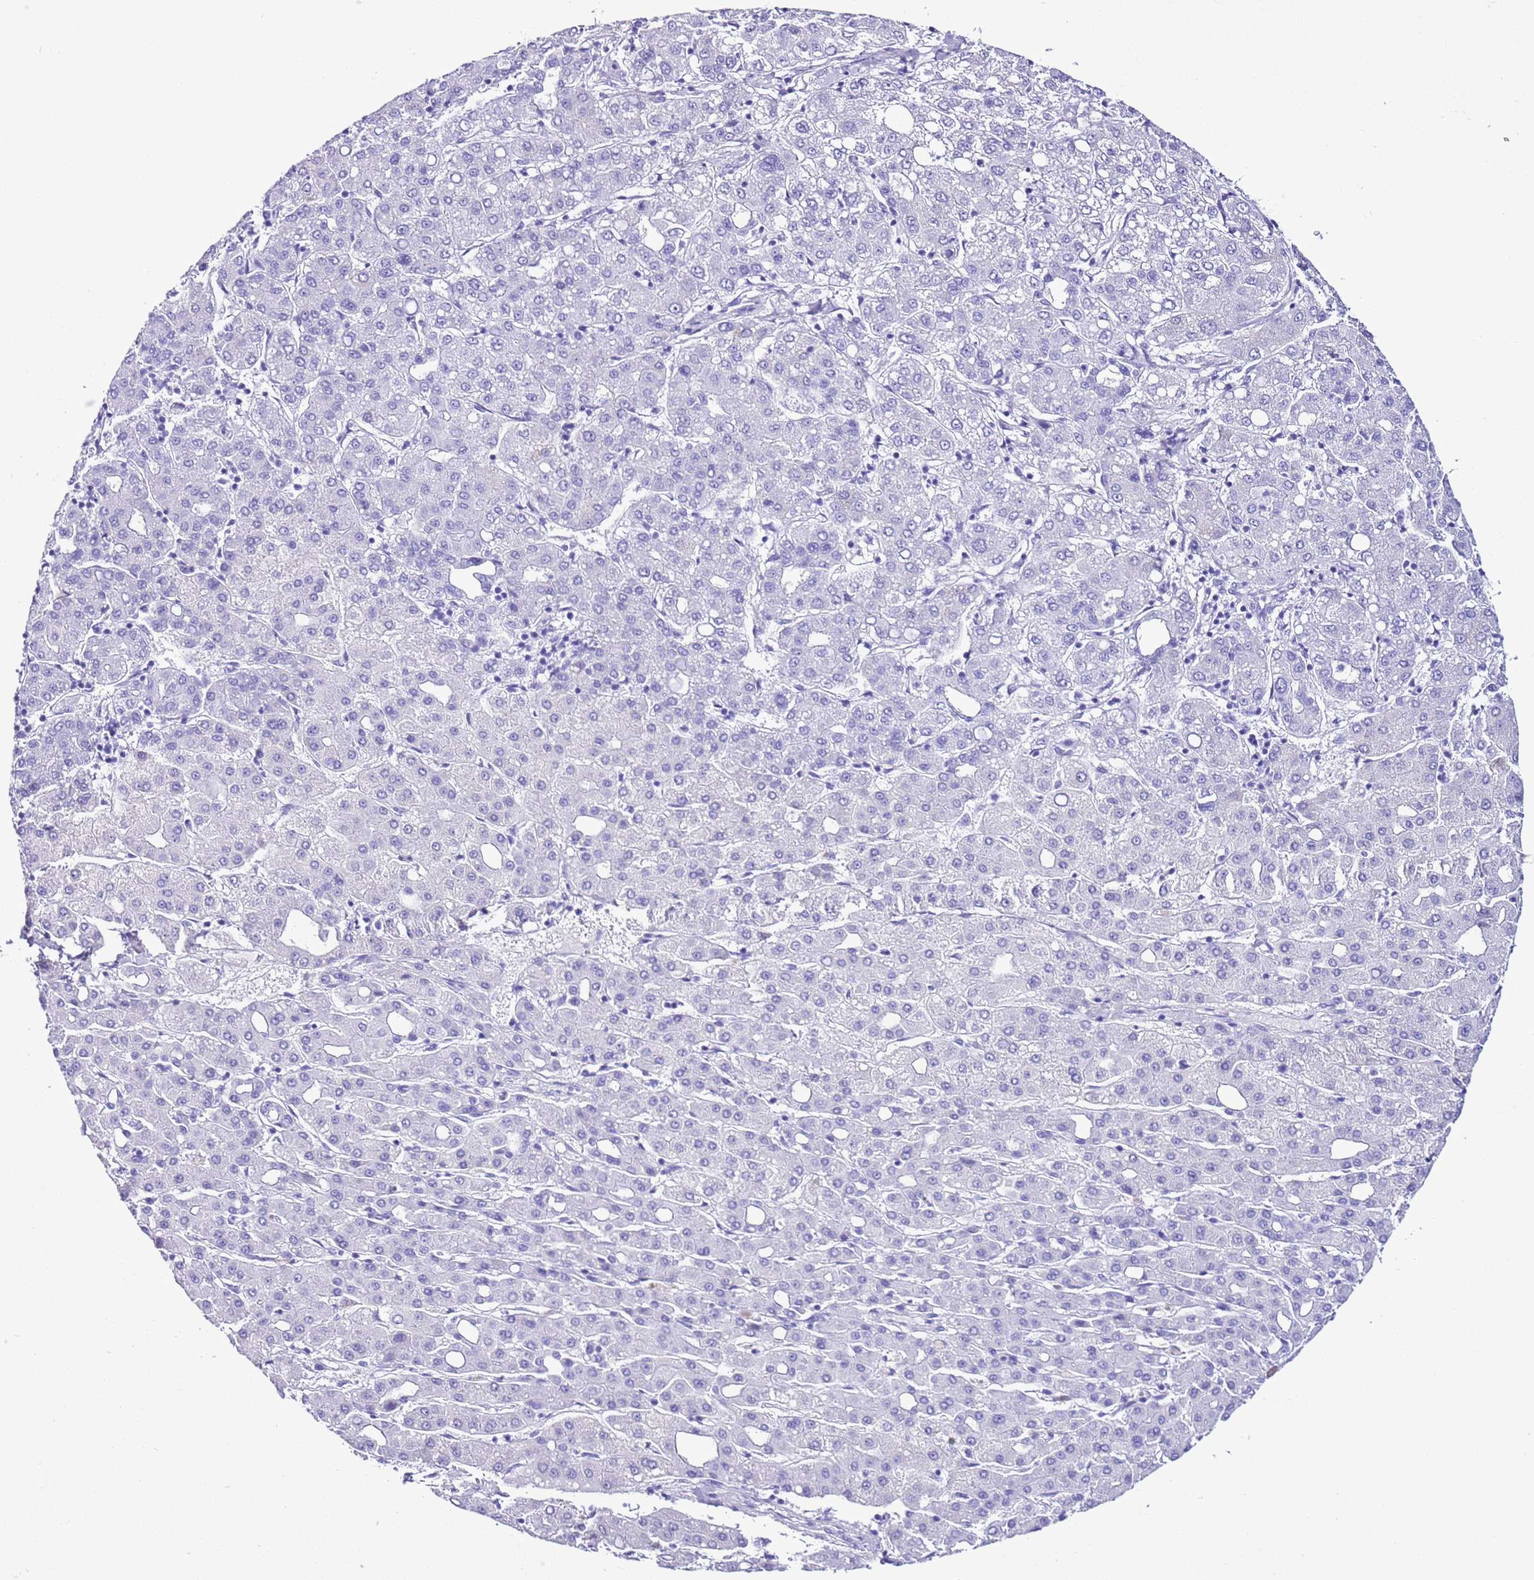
{"staining": {"intensity": "negative", "quantity": "none", "location": "none"}, "tissue": "liver cancer", "cell_type": "Tumor cells", "image_type": "cancer", "snomed": [{"axis": "morphology", "description": "Carcinoma, Hepatocellular, NOS"}, {"axis": "topography", "description": "Liver"}], "caption": "Tumor cells show no significant positivity in hepatocellular carcinoma (liver).", "gene": "KCNC1", "patient": {"sex": "male", "age": 65}}